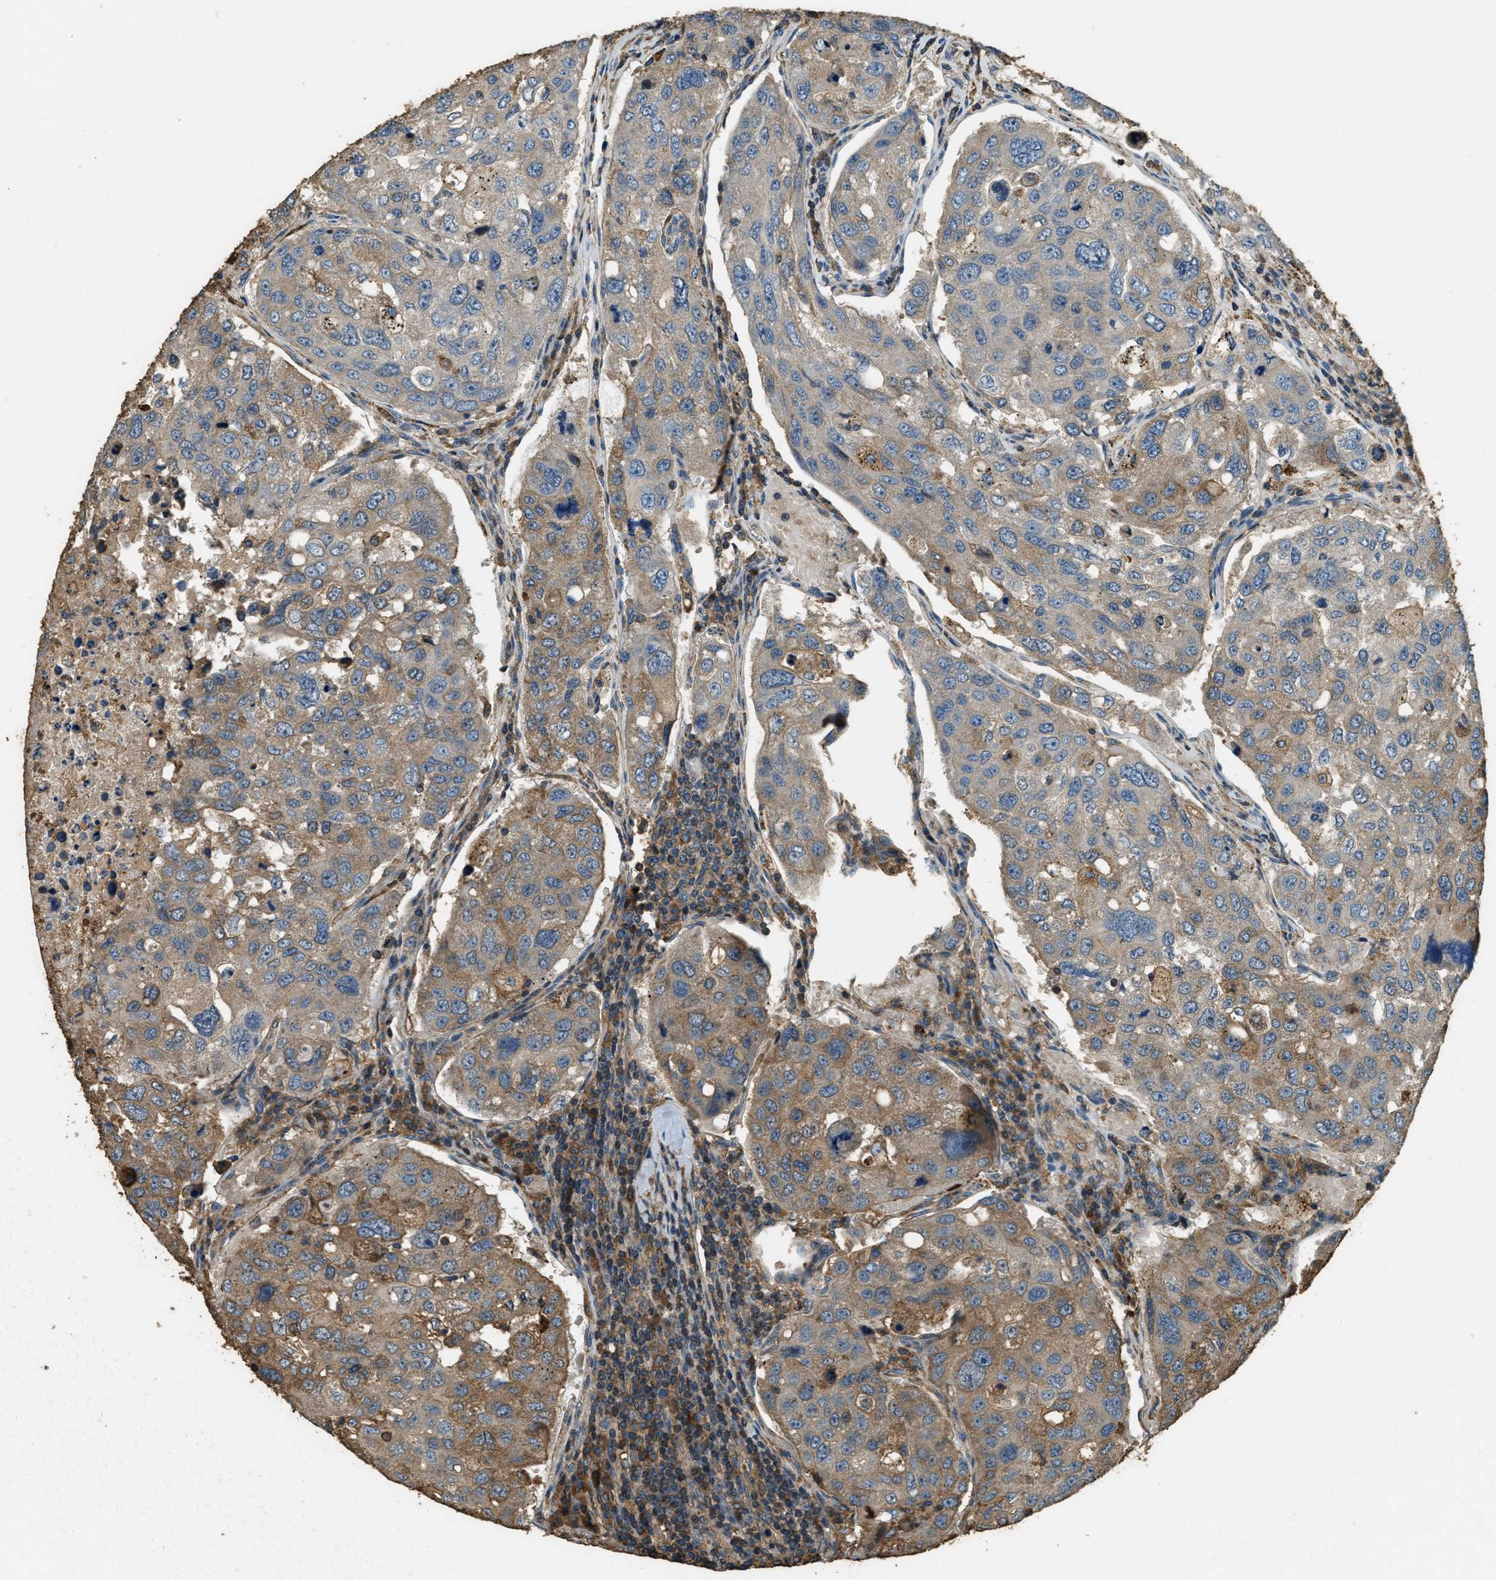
{"staining": {"intensity": "moderate", "quantity": ">75%", "location": "cytoplasmic/membranous"}, "tissue": "urothelial cancer", "cell_type": "Tumor cells", "image_type": "cancer", "snomed": [{"axis": "morphology", "description": "Urothelial carcinoma, High grade"}, {"axis": "topography", "description": "Lymph node"}, {"axis": "topography", "description": "Urinary bladder"}], "caption": "High-grade urothelial carcinoma was stained to show a protein in brown. There is medium levels of moderate cytoplasmic/membranous staining in about >75% of tumor cells.", "gene": "ERGIC1", "patient": {"sex": "male", "age": 51}}